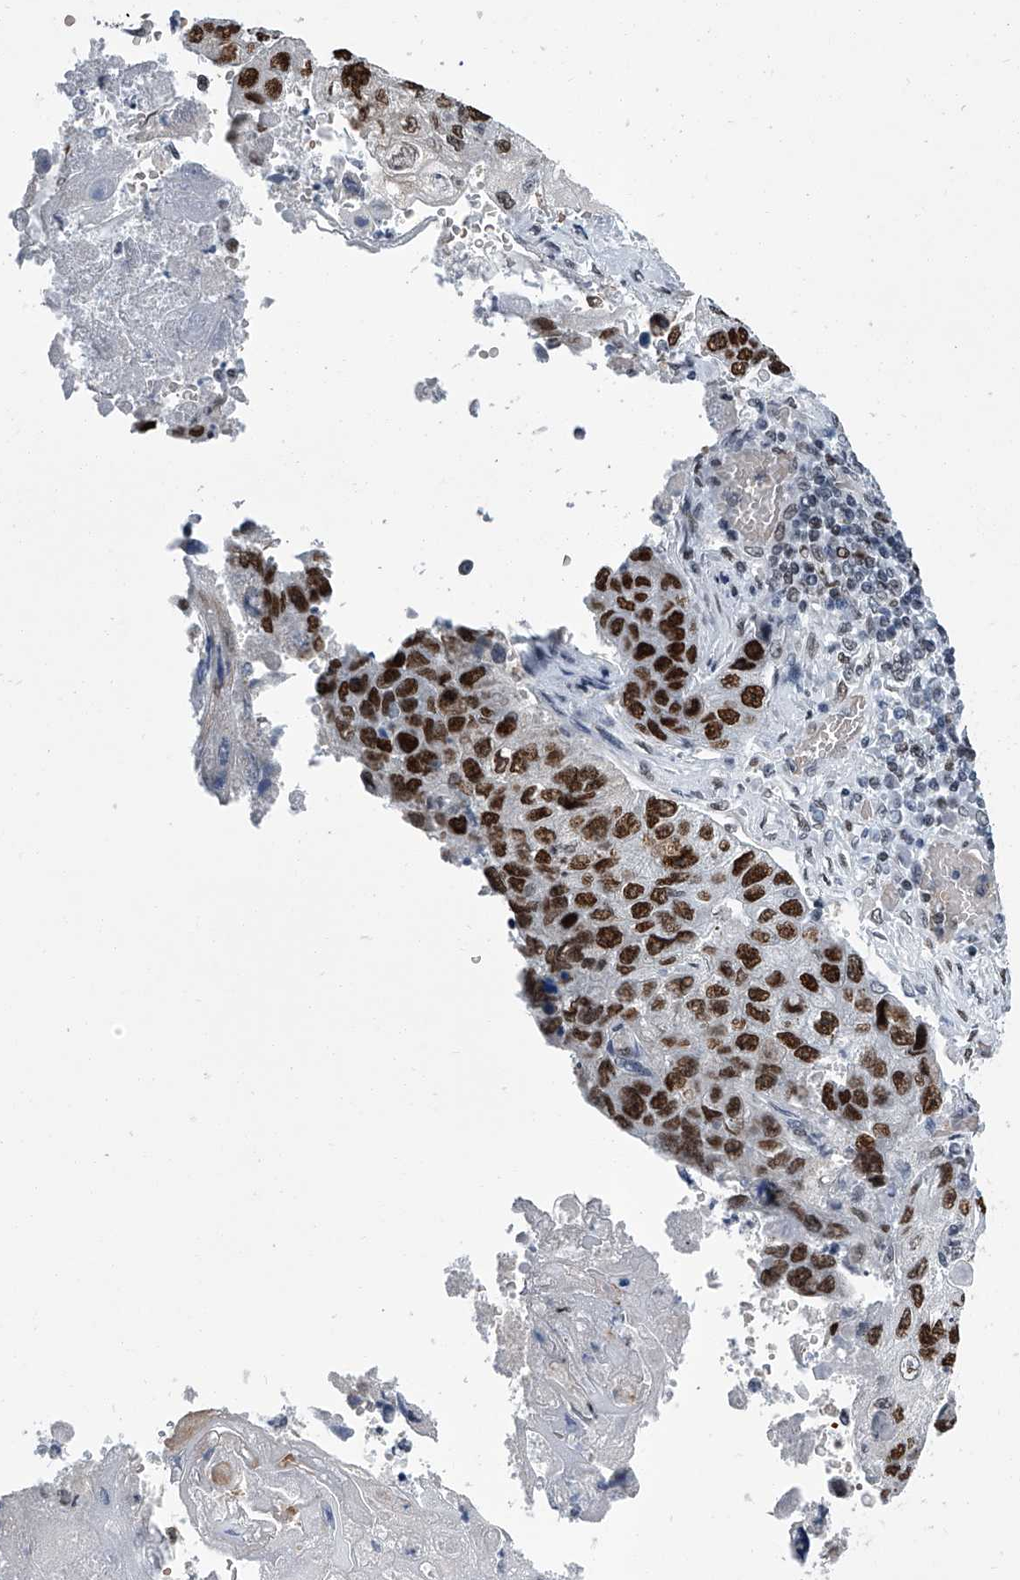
{"staining": {"intensity": "strong", "quantity": ">75%", "location": "nuclear"}, "tissue": "lung cancer", "cell_type": "Tumor cells", "image_type": "cancer", "snomed": [{"axis": "morphology", "description": "Squamous cell carcinoma, NOS"}, {"axis": "topography", "description": "Lung"}], "caption": "Protein expression analysis of lung squamous cell carcinoma exhibits strong nuclear positivity in approximately >75% of tumor cells.", "gene": "SIM2", "patient": {"sex": "male", "age": 61}}